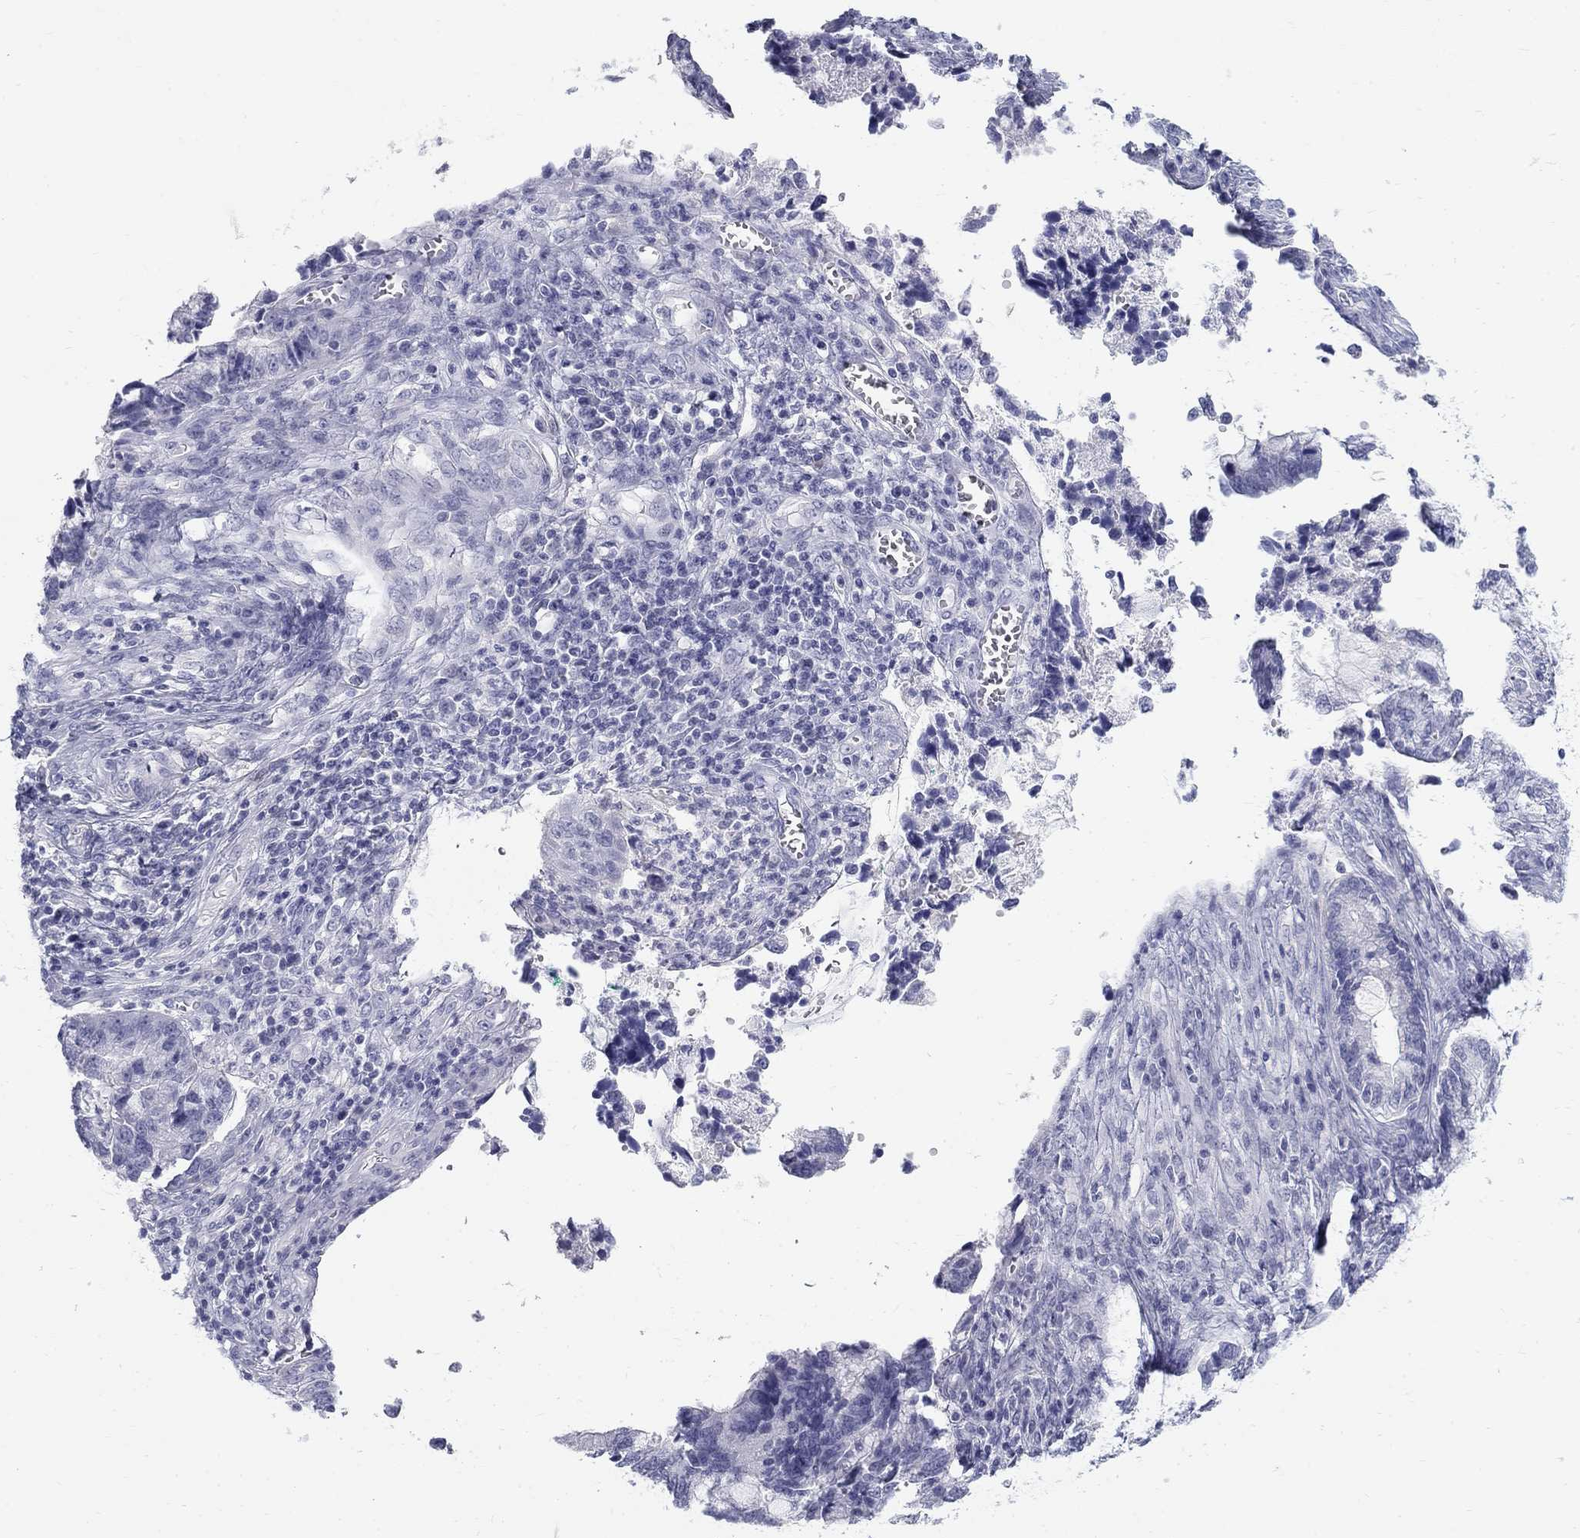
{"staining": {"intensity": "negative", "quantity": "none", "location": "none"}, "tissue": "cervical cancer", "cell_type": "Tumor cells", "image_type": "cancer", "snomed": [{"axis": "morphology", "description": "Adenocarcinoma, NOS"}, {"axis": "topography", "description": "Cervix"}], "caption": "Tumor cells show no significant positivity in cervical cancer (adenocarcinoma).", "gene": "MAGEB6", "patient": {"sex": "female", "age": 44}}